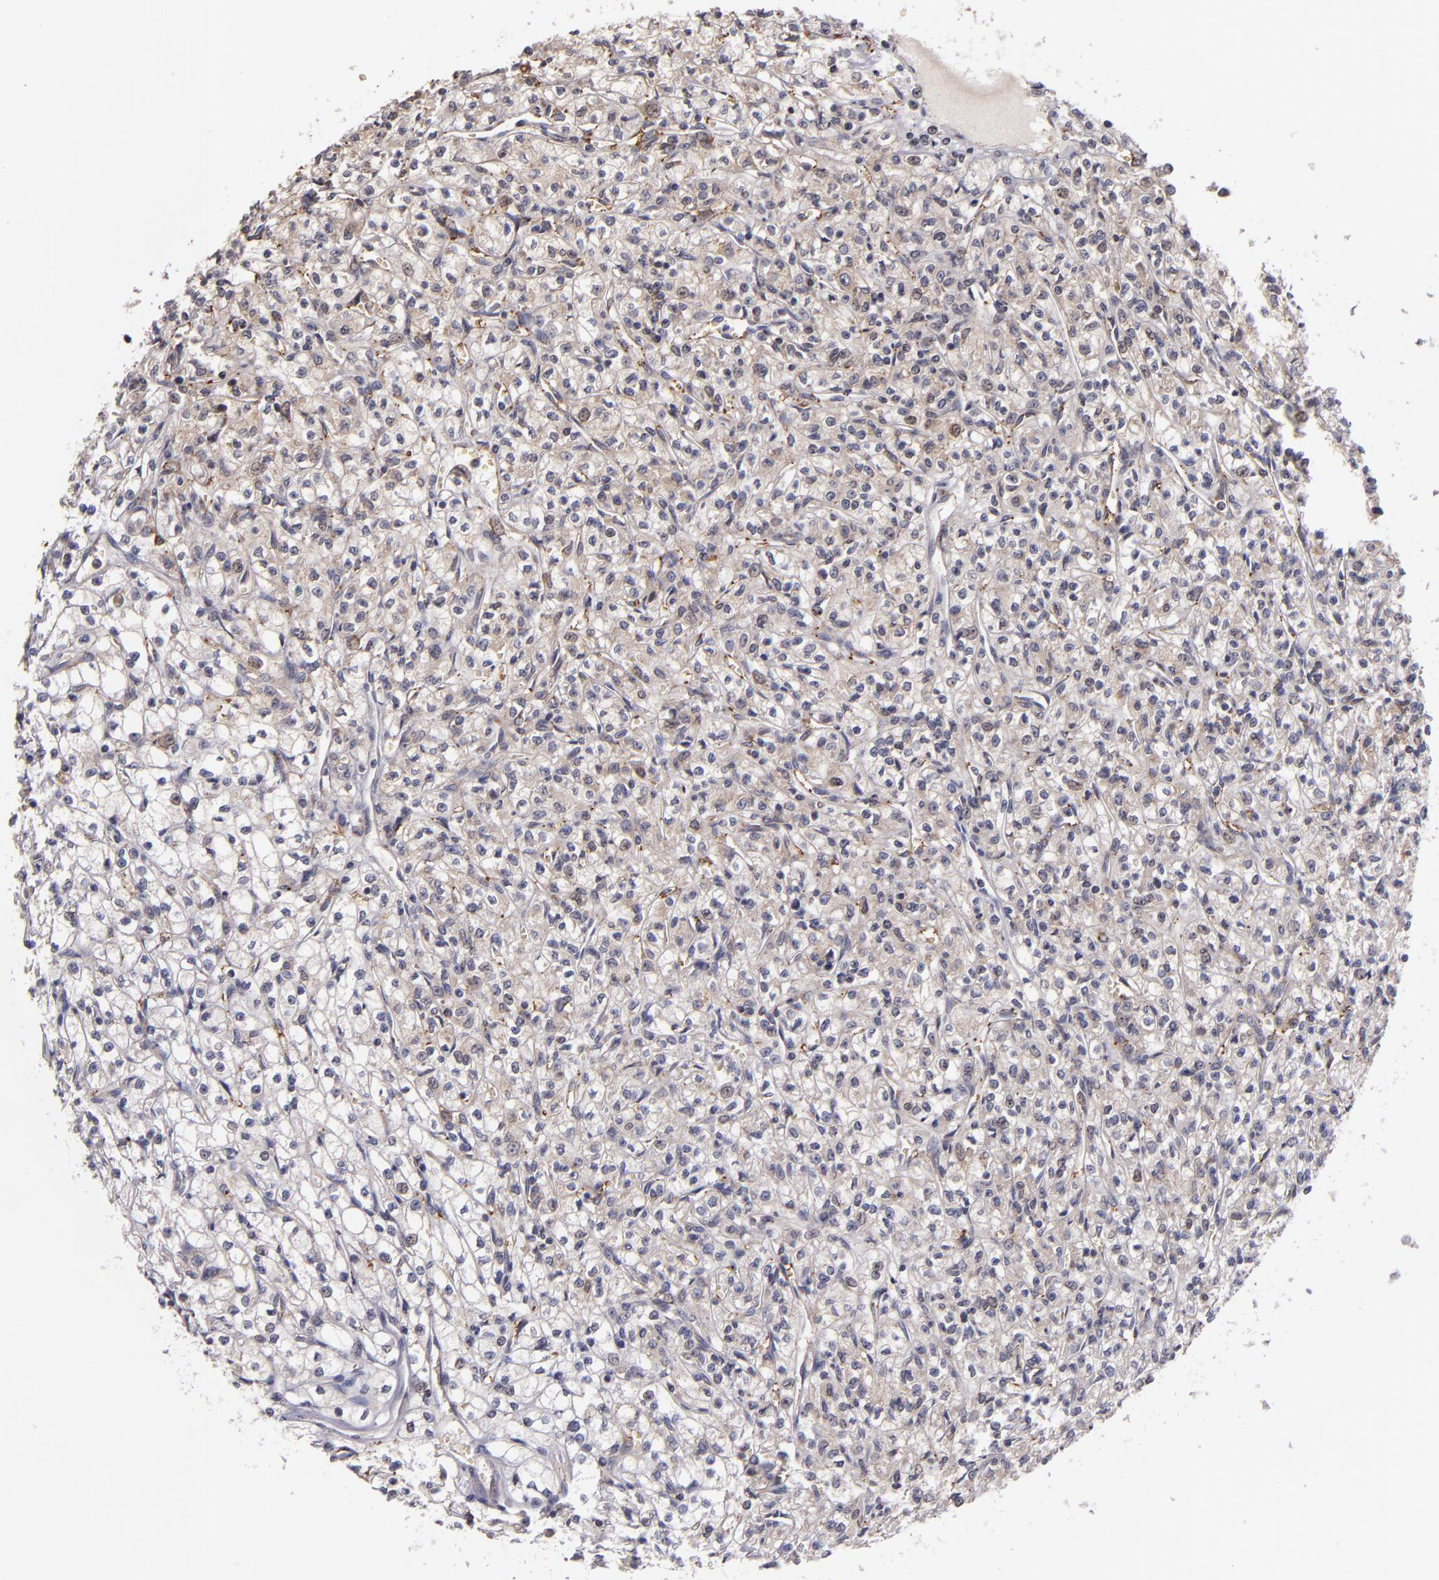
{"staining": {"intensity": "weak", "quantity": "<25%", "location": "cytoplasmic/membranous"}, "tissue": "renal cancer", "cell_type": "Tumor cells", "image_type": "cancer", "snomed": [{"axis": "morphology", "description": "Adenocarcinoma, NOS"}, {"axis": "topography", "description": "Kidney"}], "caption": "An immunohistochemistry (IHC) photomicrograph of renal adenocarcinoma is shown. There is no staining in tumor cells of renal adenocarcinoma.", "gene": "CASP1", "patient": {"sex": "male", "age": 61}}